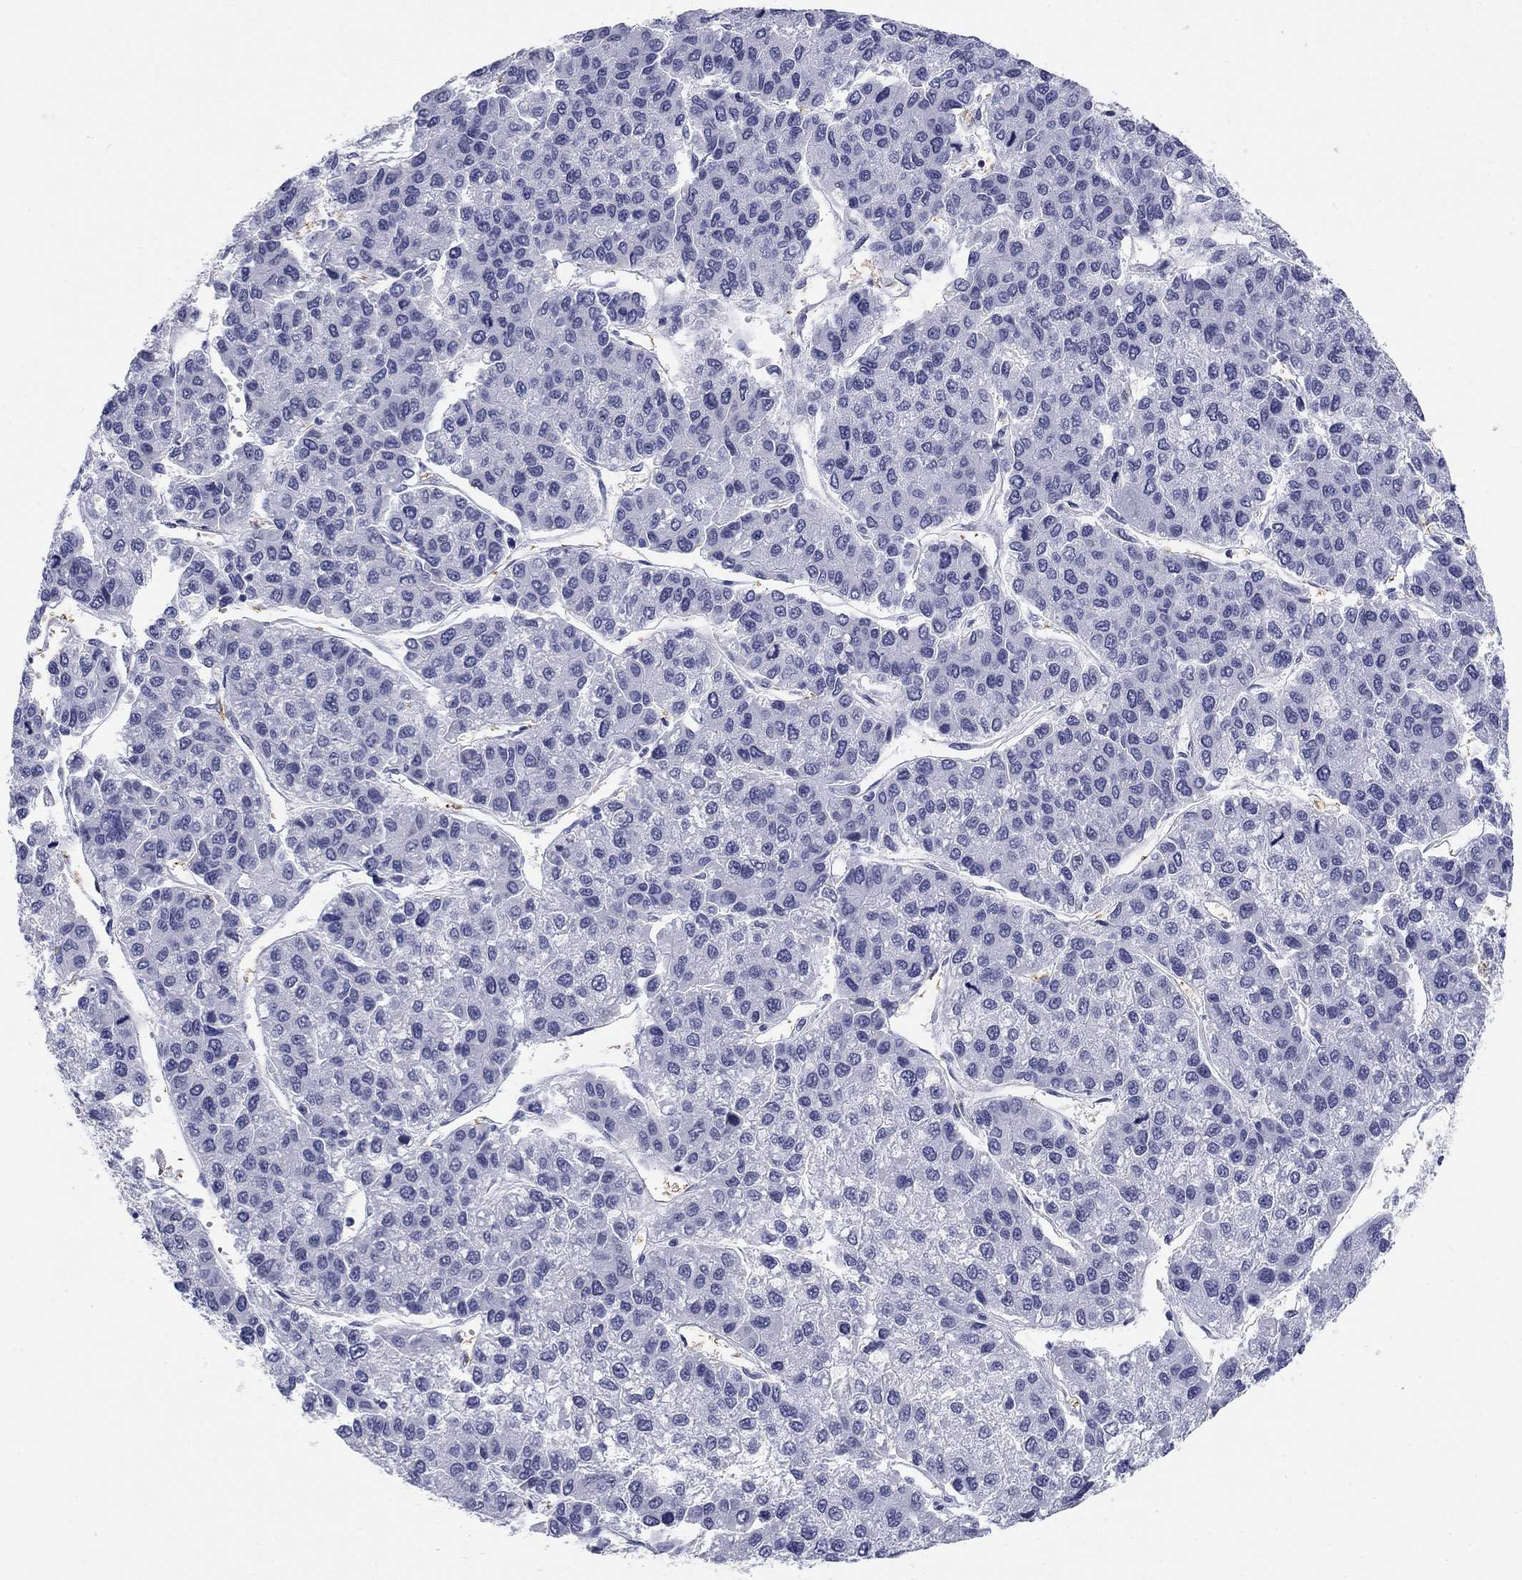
{"staining": {"intensity": "negative", "quantity": "none", "location": "none"}, "tissue": "liver cancer", "cell_type": "Tumor cells", "image_type": "cancer", "snomed": [{"axis": "morphology", "description": "Carcinoma, Hepatocellular, NOS"}, {"axis": "topography", "description": "Liver"}], "caption": "Tumor cells are negative for protein expression in human liver cancer.", "gene": "DMTN", "patient": {"sex": "female", "age": 66}}